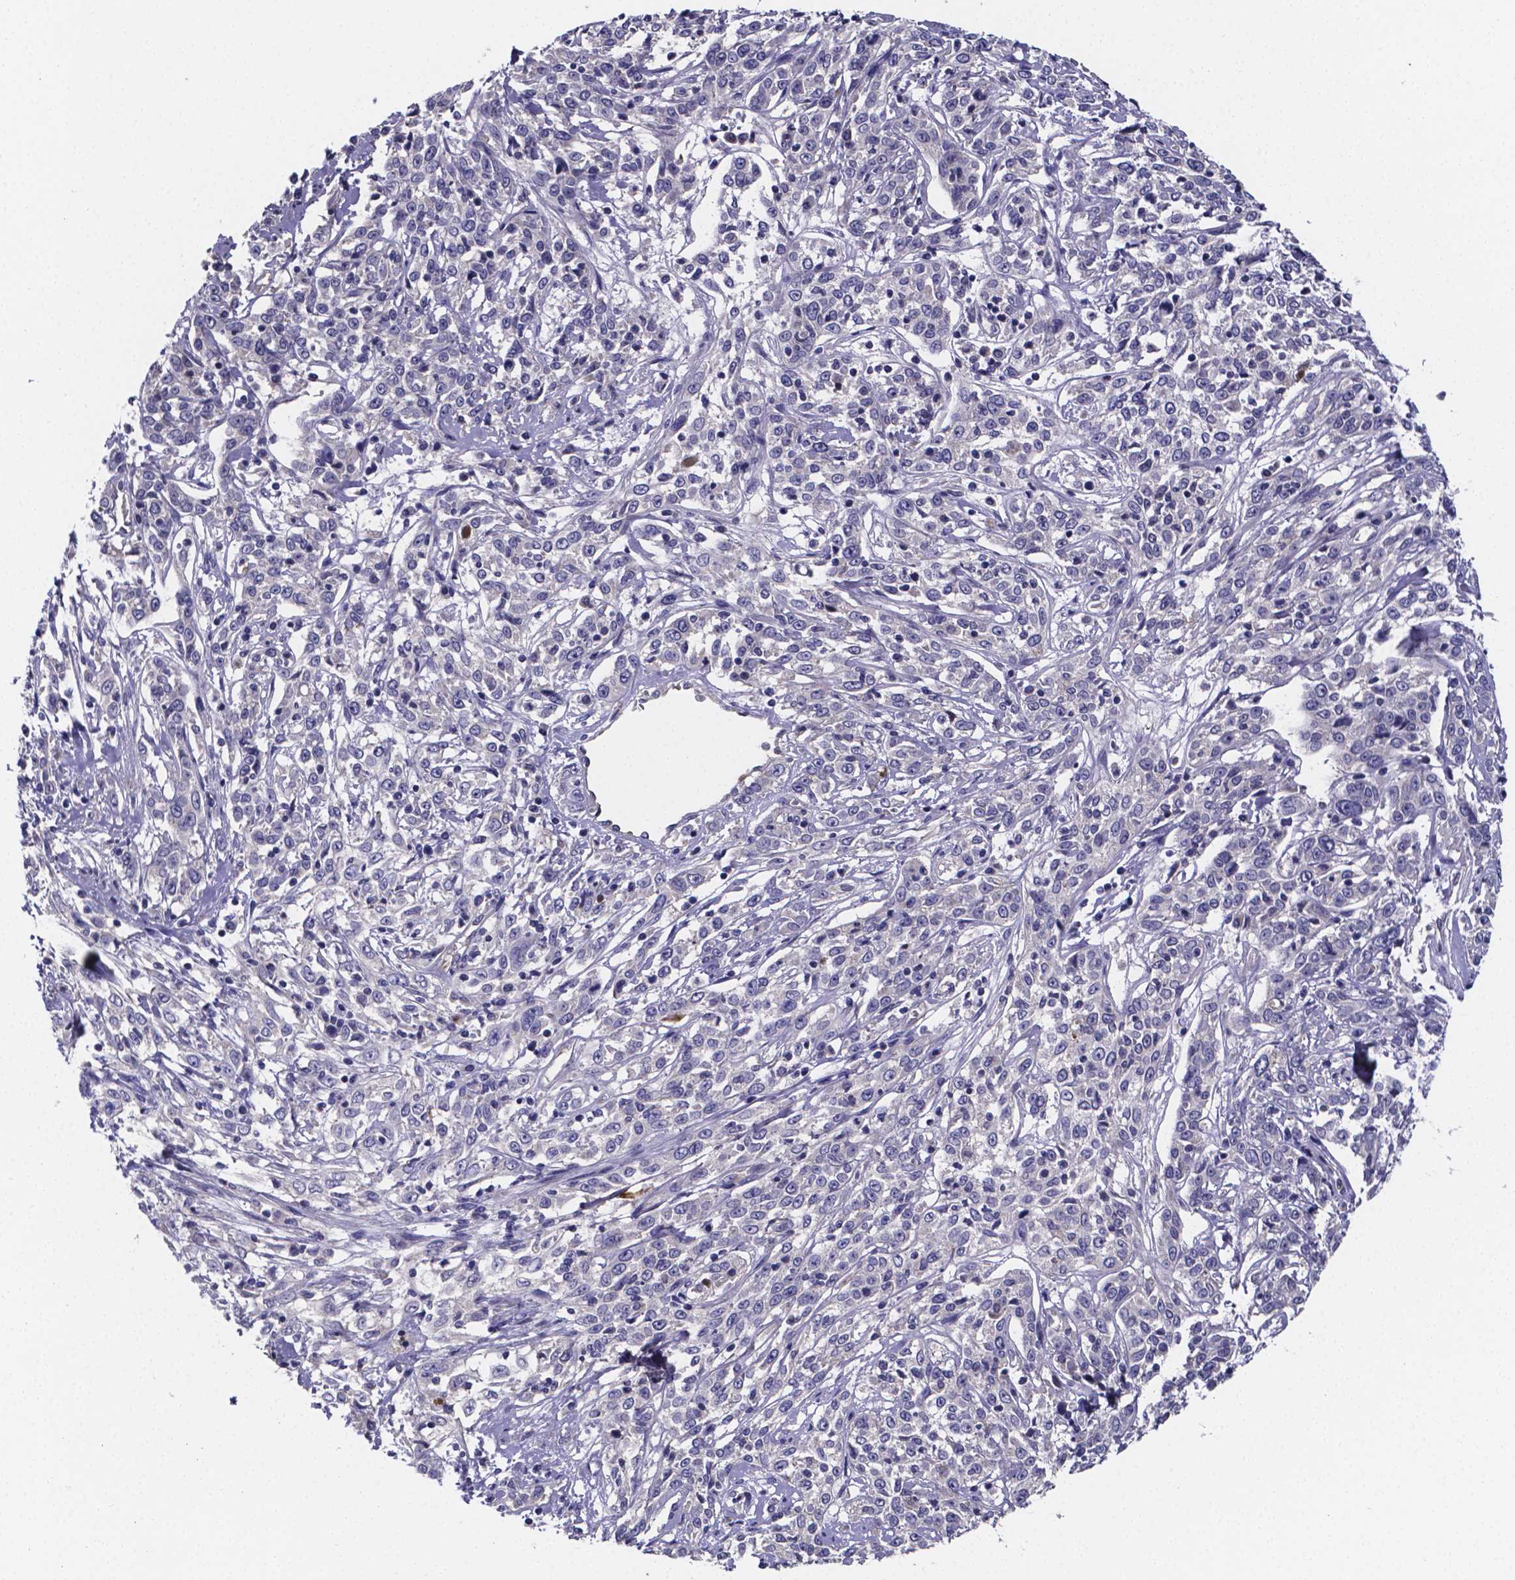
{"staining": {"intensity": "negative", "quantity": "none", "location": "none"}, "tissue": "cervical cancer", "cell_type": "Tumor cells", "image_type": "cancer", "snomed": [{"axis": "morphology", "description": "Adenocarcinoma, NOS"}, {"axis": "topography", "description": "Cervix"}], "caption": "High power microscopy image of an immunohistochemistry (IHC) micrograph of cervical cancer, revealing no significant expression in tumor cells. The staining is performed using DAB (3,3'-diaminobenzidine) brown chromogen with nuclei counter-stained in using hematoxylin.", "gene": "SFRP4", "patient": {"sex": "female", "age": 40}}